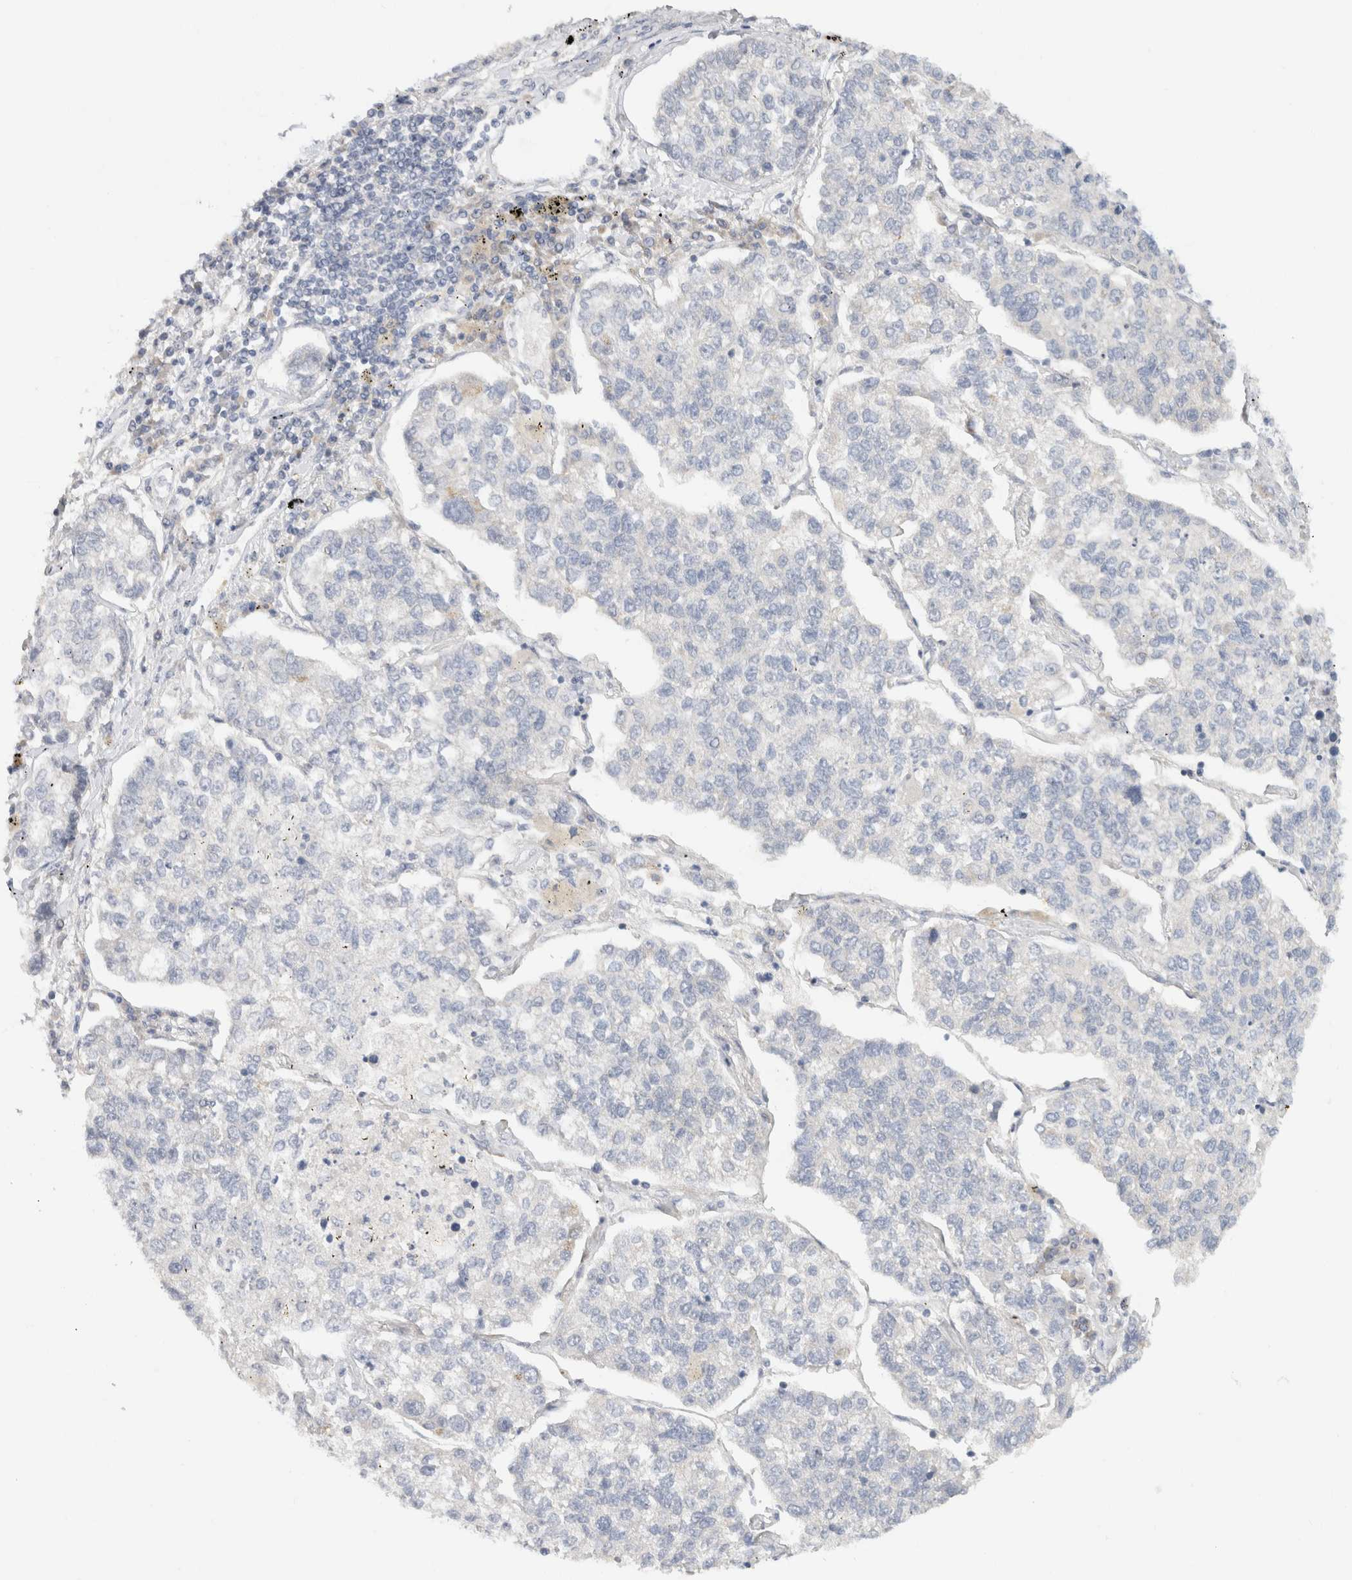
{"staining": {"intensity": "negative", "quantity": "none", "location": "none"}, "tissue": "lung cancer", "cell_type": "Tumor cells", "image_type": "cancer", "snomed": [{"axis": "morphology", "description": "Adenocarcinoma, NOS"}, {"axis": "topography", "description": "Lung"}], "caption": "Immunohistochemistry photomicrograph of neoplastic tissue: adenocarcinoma (lung) stained with DAB (3,3'-diaminobenzidine) reveals no significant protein expression in tumor cells. Brightfield microscopy of immunohistochemistry (IHC) stained with DAB (brown) and hematoxylin (blue), captured at high magnification.", "gene": "CHRM4", "patient": {"sex": "male", "age": 49}}